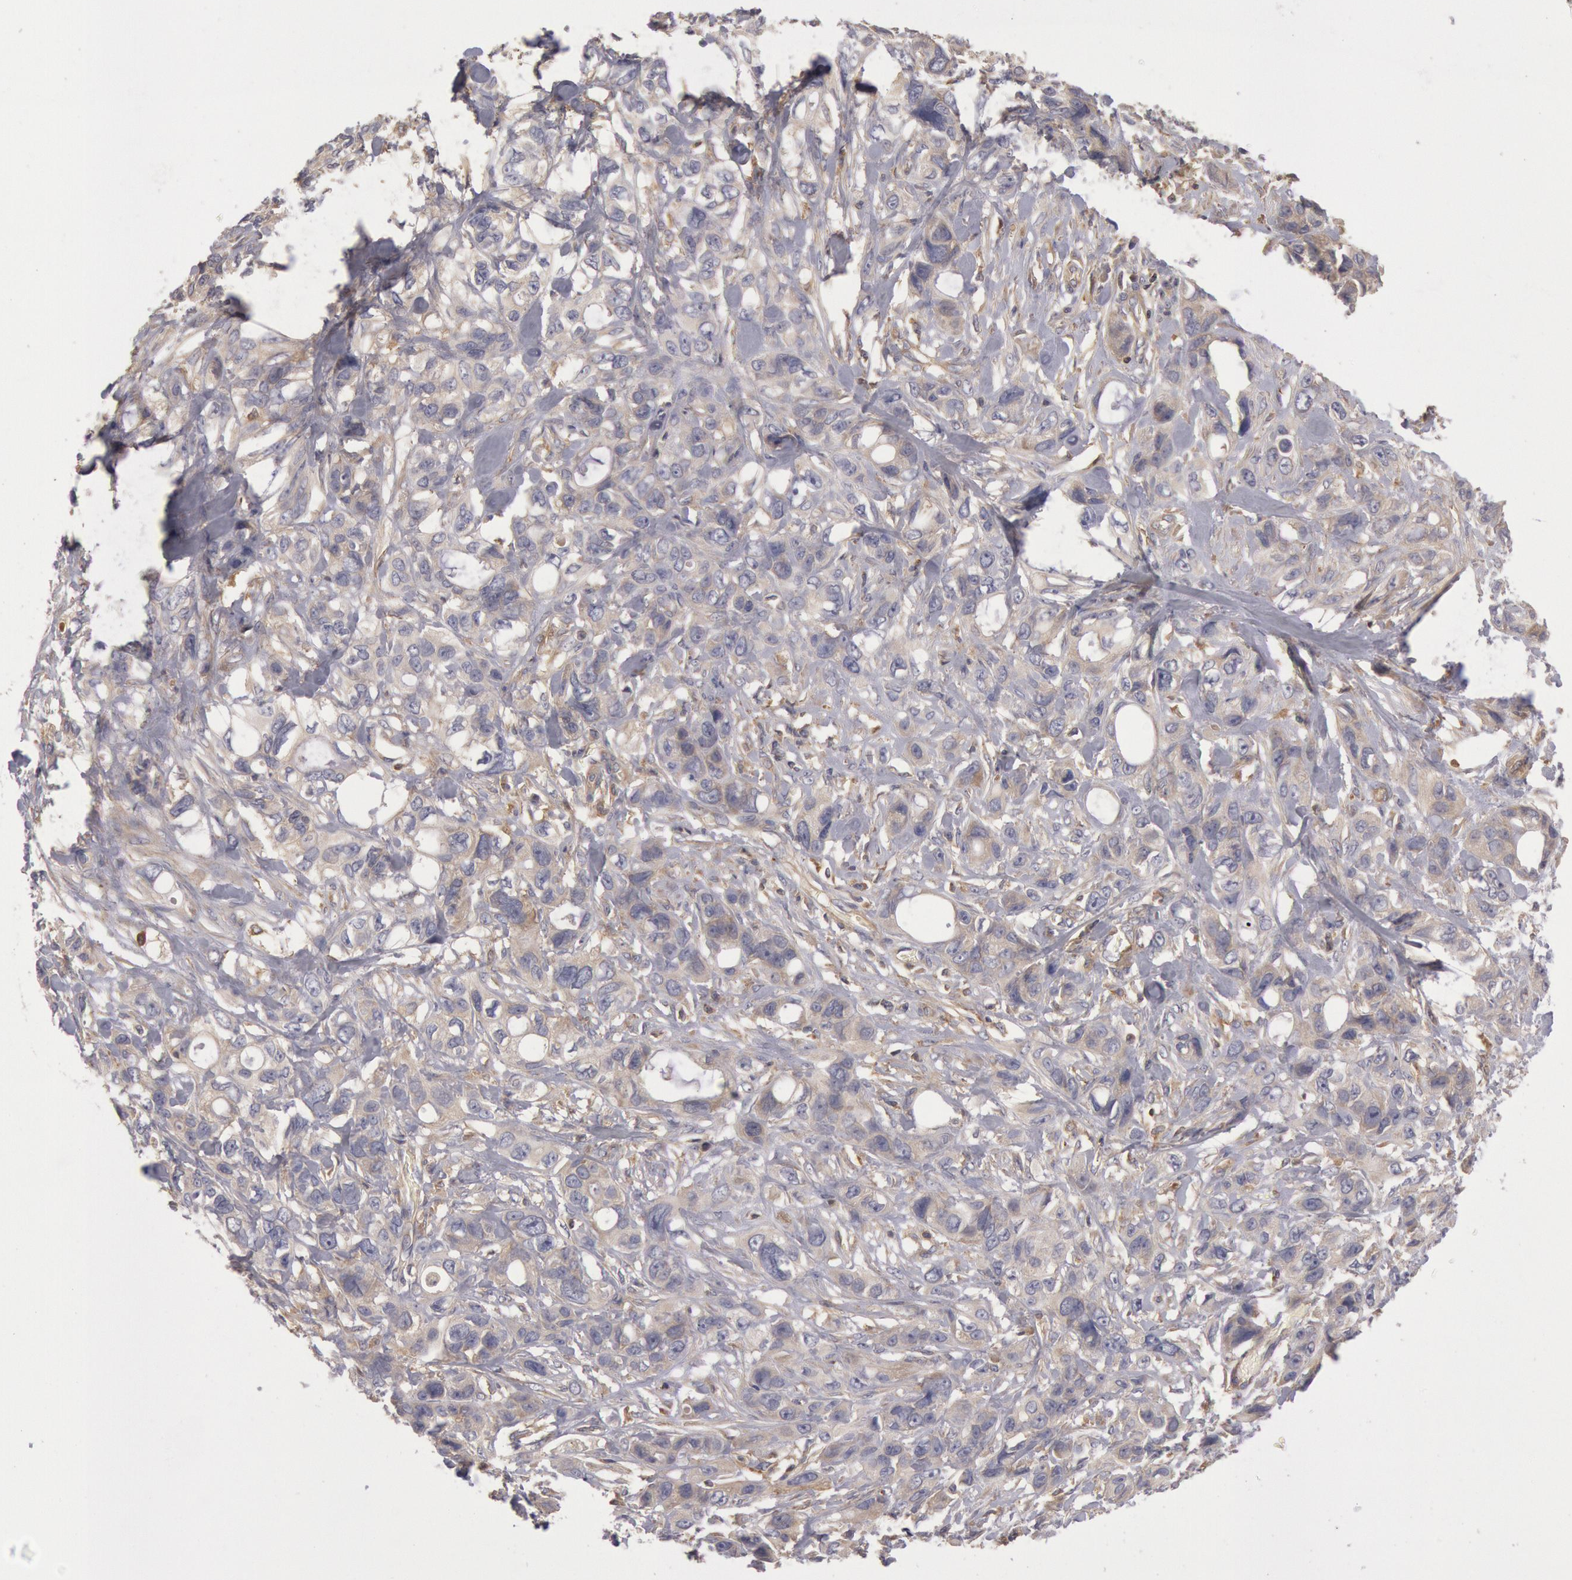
{"staining": {"intensity": "weak", "quantity": ">75%", "location": "cytoplasmic/membranous"}, "tissue": "stomach cancer", "cell_type": "Tumor cells", "image_type": "cancer", "snomed": [{"axis": "morphology", "description": "Adenocarcinoma, NOS"}, {"axis": "topography", "description": "Stomach, upper"}], "caption": "Human stomach cancer stained with a brown dye displays weak cytoplasmic/membranous positive positivity in about >75% of tumor cells.", "gene": "PIK3R1", "patient": {"sex": "male", "age": 47}}